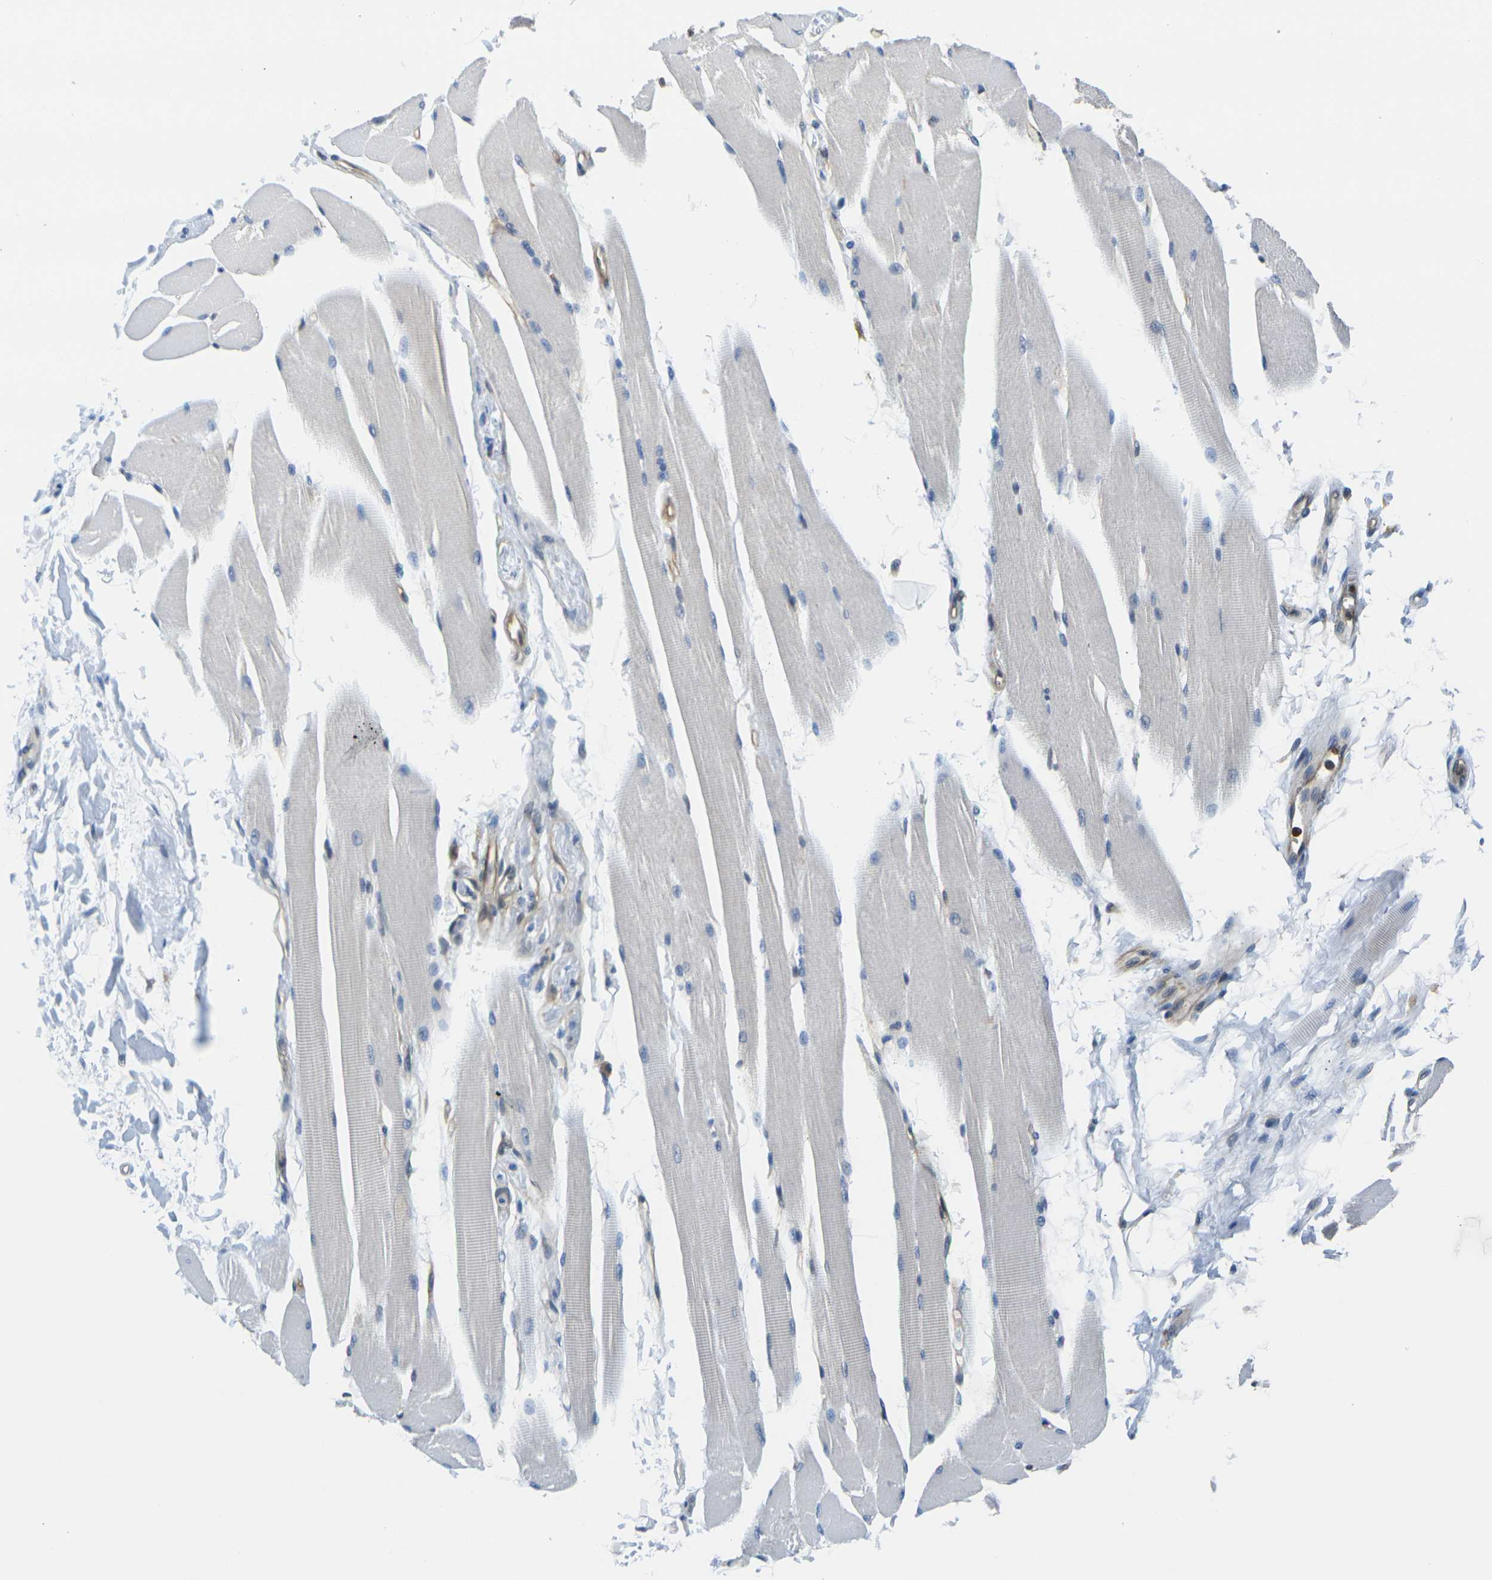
{"staining": {"intensity": "negative", "quantity": "none", "location": "none"}, "tissue": "skeletal muscle", "cell_type": "Myocytes", "image_type": "normal", "snomed": [{"axis": "morphology", "description": "Normal tissue, NOS"}, {"axis": "topography", "description": "Skeletal muscle"}, {"axis": "topography", "description": "Peripheral nerve tissue"}], "caption": "The photomicrograph shows no significant positivity in myocytes of skeletal muscle. (Immunohistochemistry (ihc), brightfield microscopy, high magnification).", "gene": "LASP1", "patient": {"sex": "female", "age": 84}}